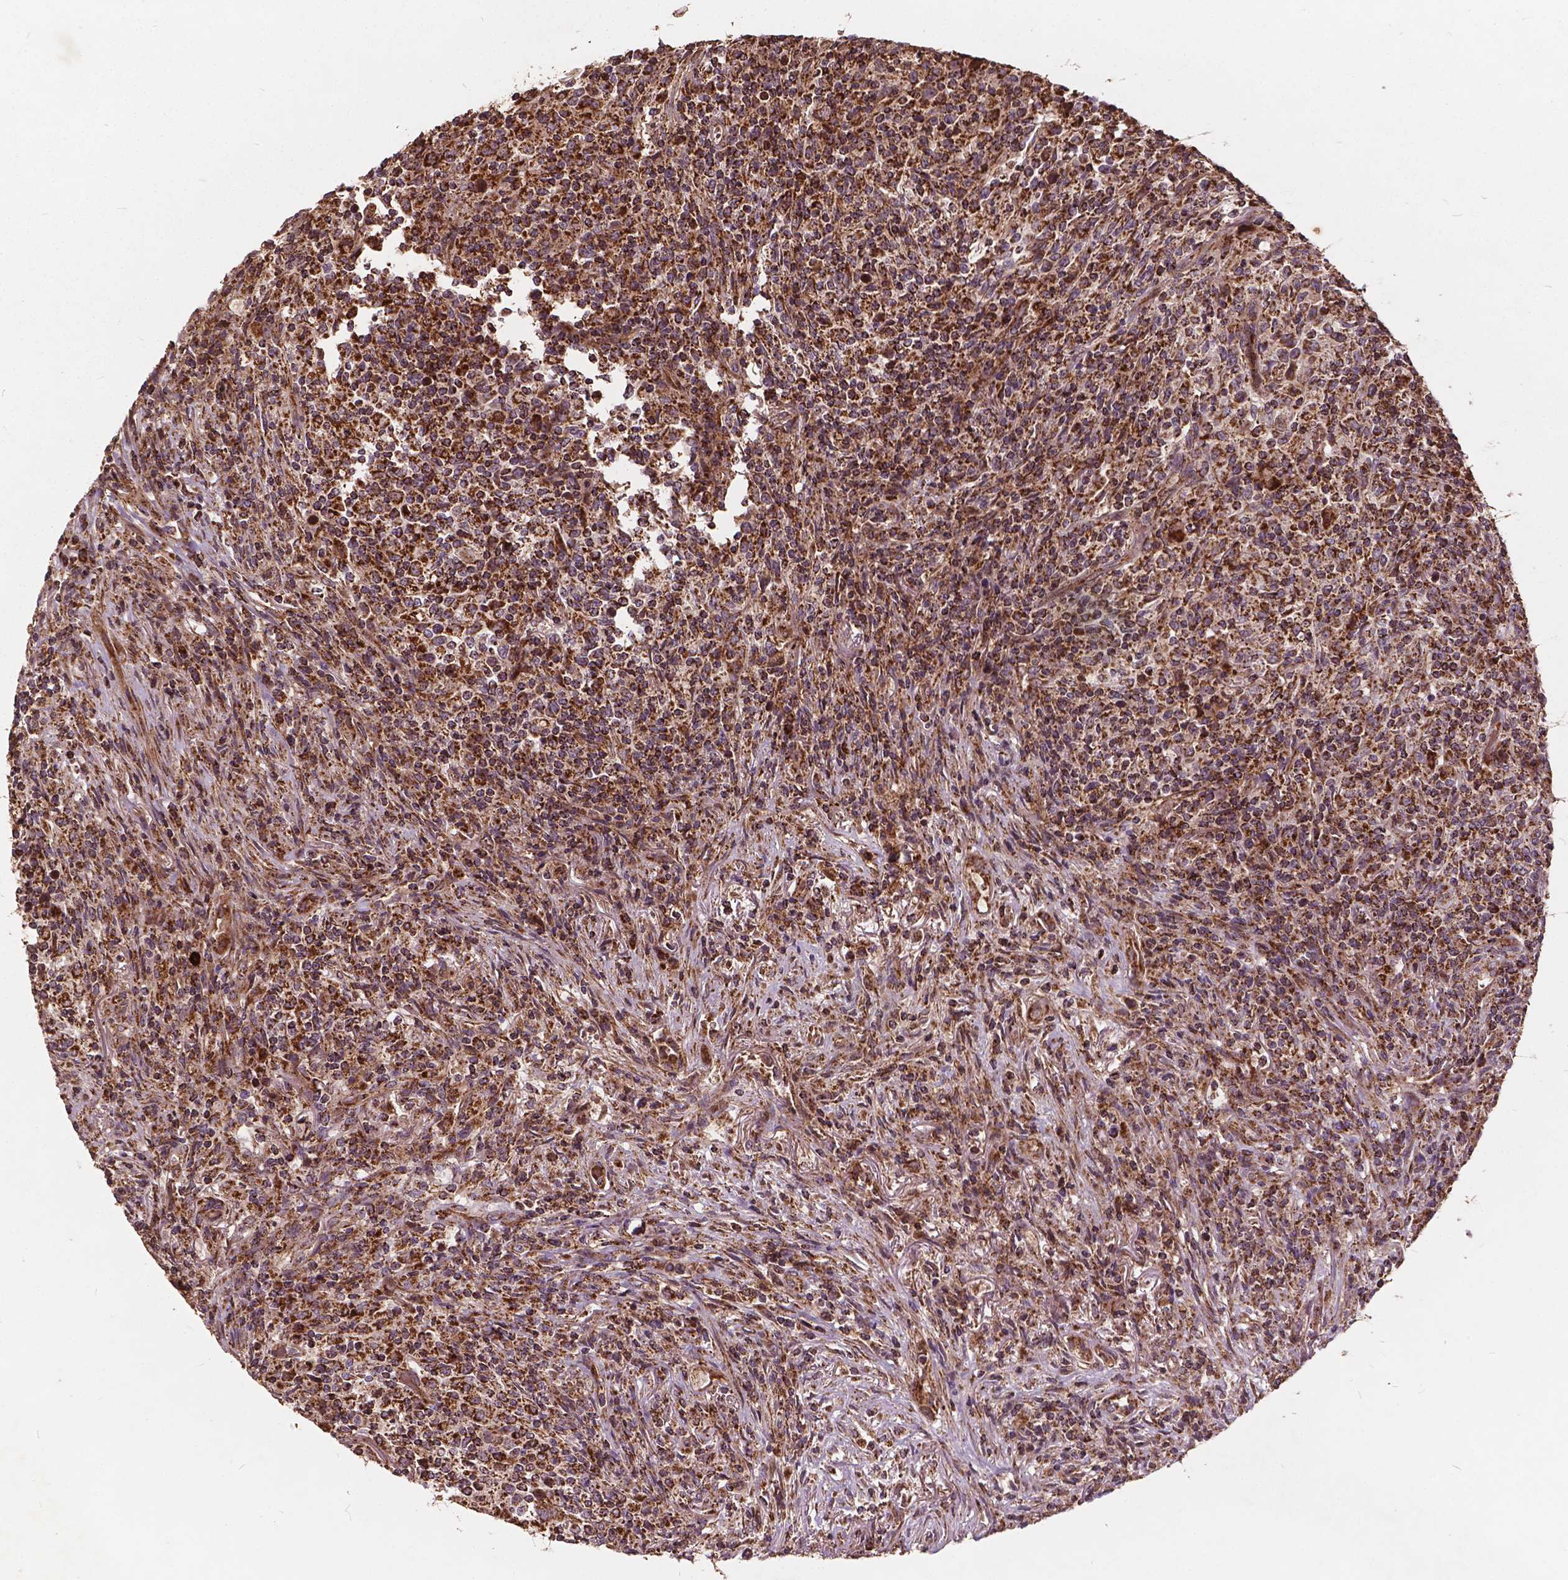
{"staining": {"intensity": "strong", "quantity": ">75%", "location": "cytoplasmic/membranous"}, "tissue": "lymphoma", "cell_type": "Tumor cells", "image_type": "cancer", "snomed": [{"axis": "morphology", "description": "Malignant lymphoma, non-Hodgkin's type, High grade"}, {"axis": "topography", "description": "Lung"}], "caption": "Protein staining exhibits strong cytoplasmic/membranous positivity in about >75% of tumor cells in malignant lymphoma, non-Hodgkin's type (high-grade).", "gene": "UBXN2A", "patient": {"sex": "male", "age": 79}}